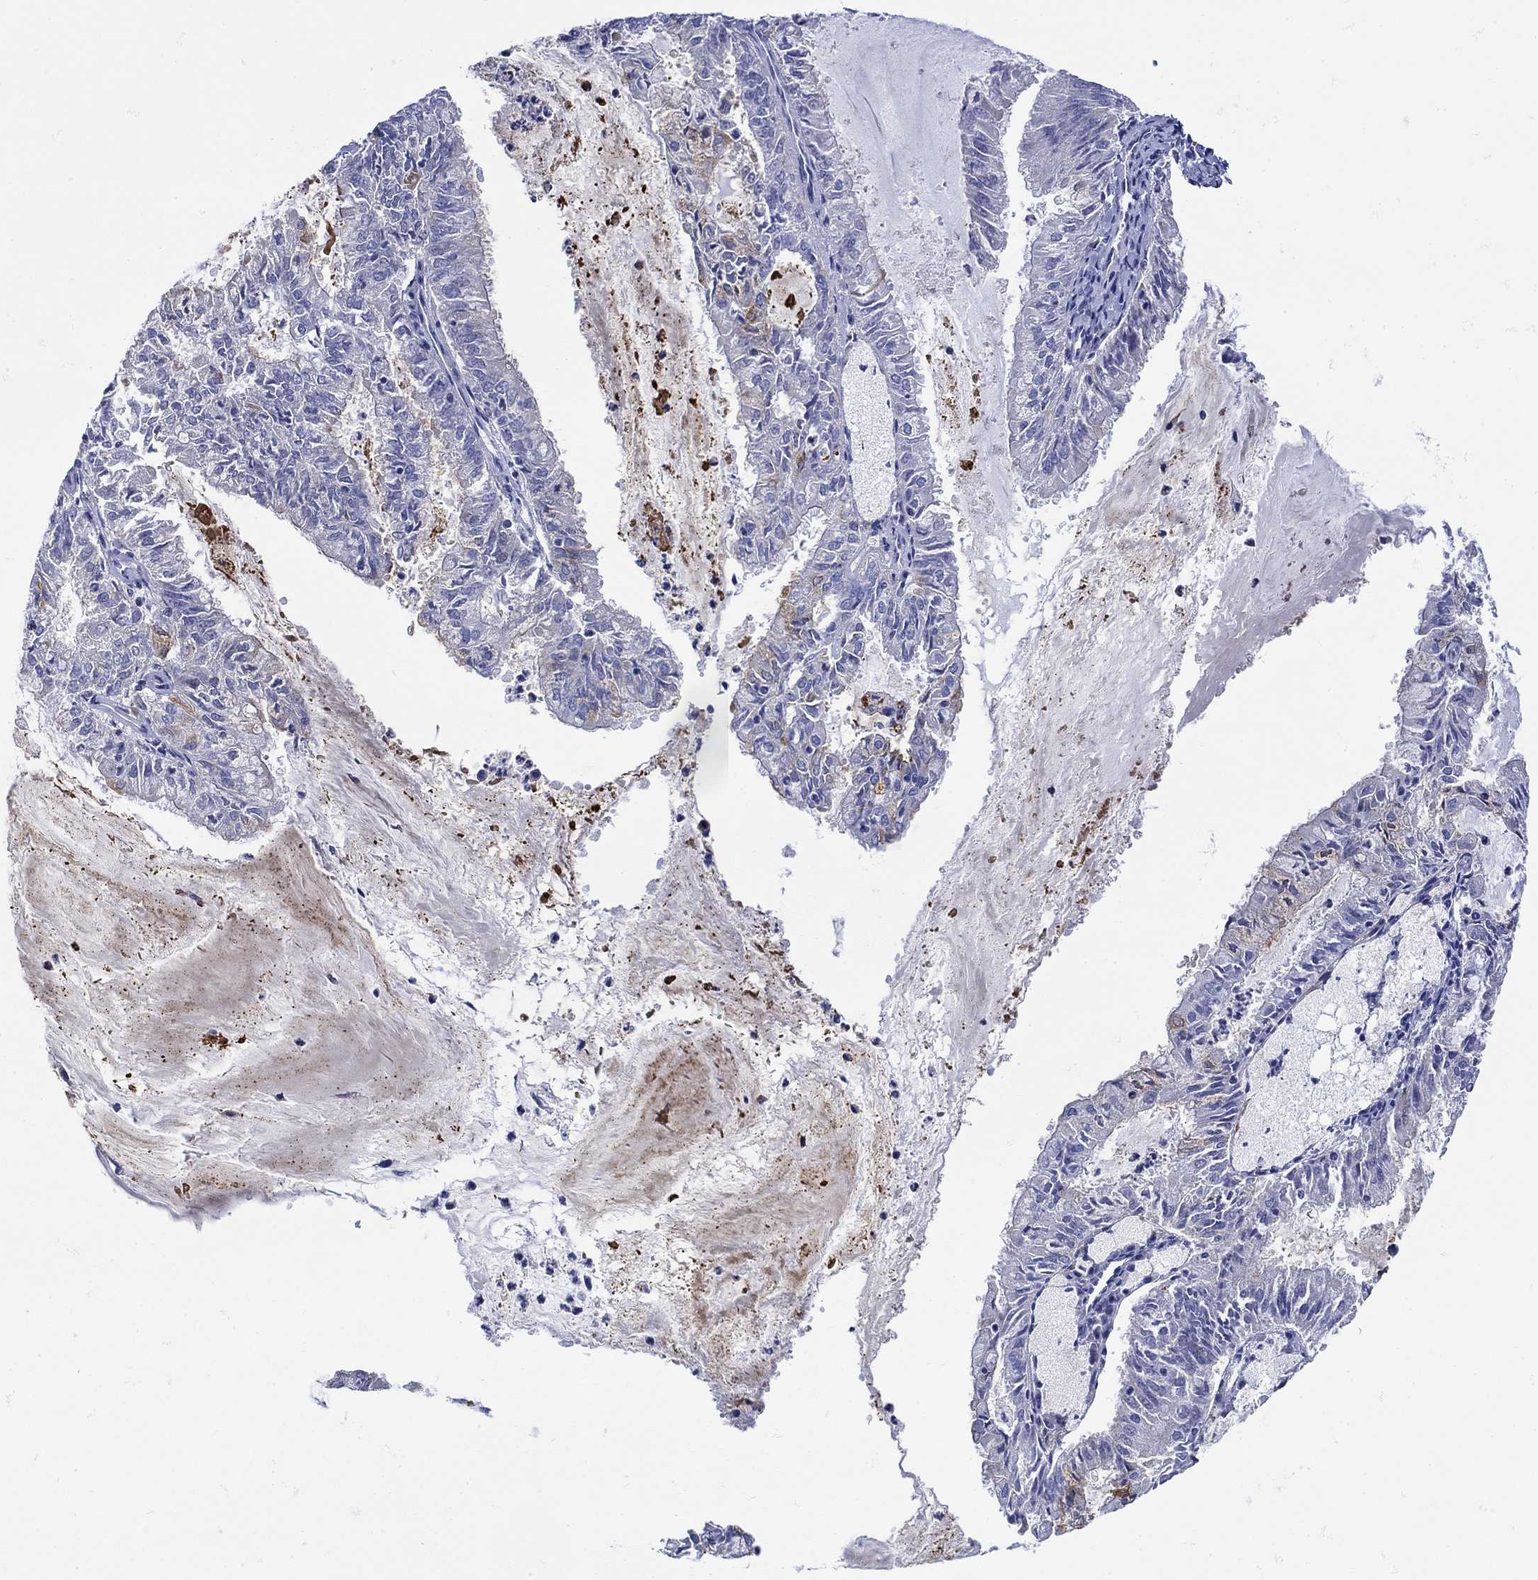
{"staining": {"intensity": "weak", "quantity": "<25%", "location": "cytoplasmic/membranous"}, "tissue": "endometrial cancer", "cell_type": "Tumor cells", "image_type": "cancer", "snomed": [{"axis": "morphology", "description": "Adenocarcinoma, NOS"}, {"axis": "topography", "description": "Endometrium"}], "caption": "Immunohistochemistry (IHC) histopathology image of endometrial cancer (adenocarcinoma) stained for a protein (brown), which reveals no staining in tumor cells.", "gene": "ANKMY1", "patient": {"sex": "female", "age": 57}}